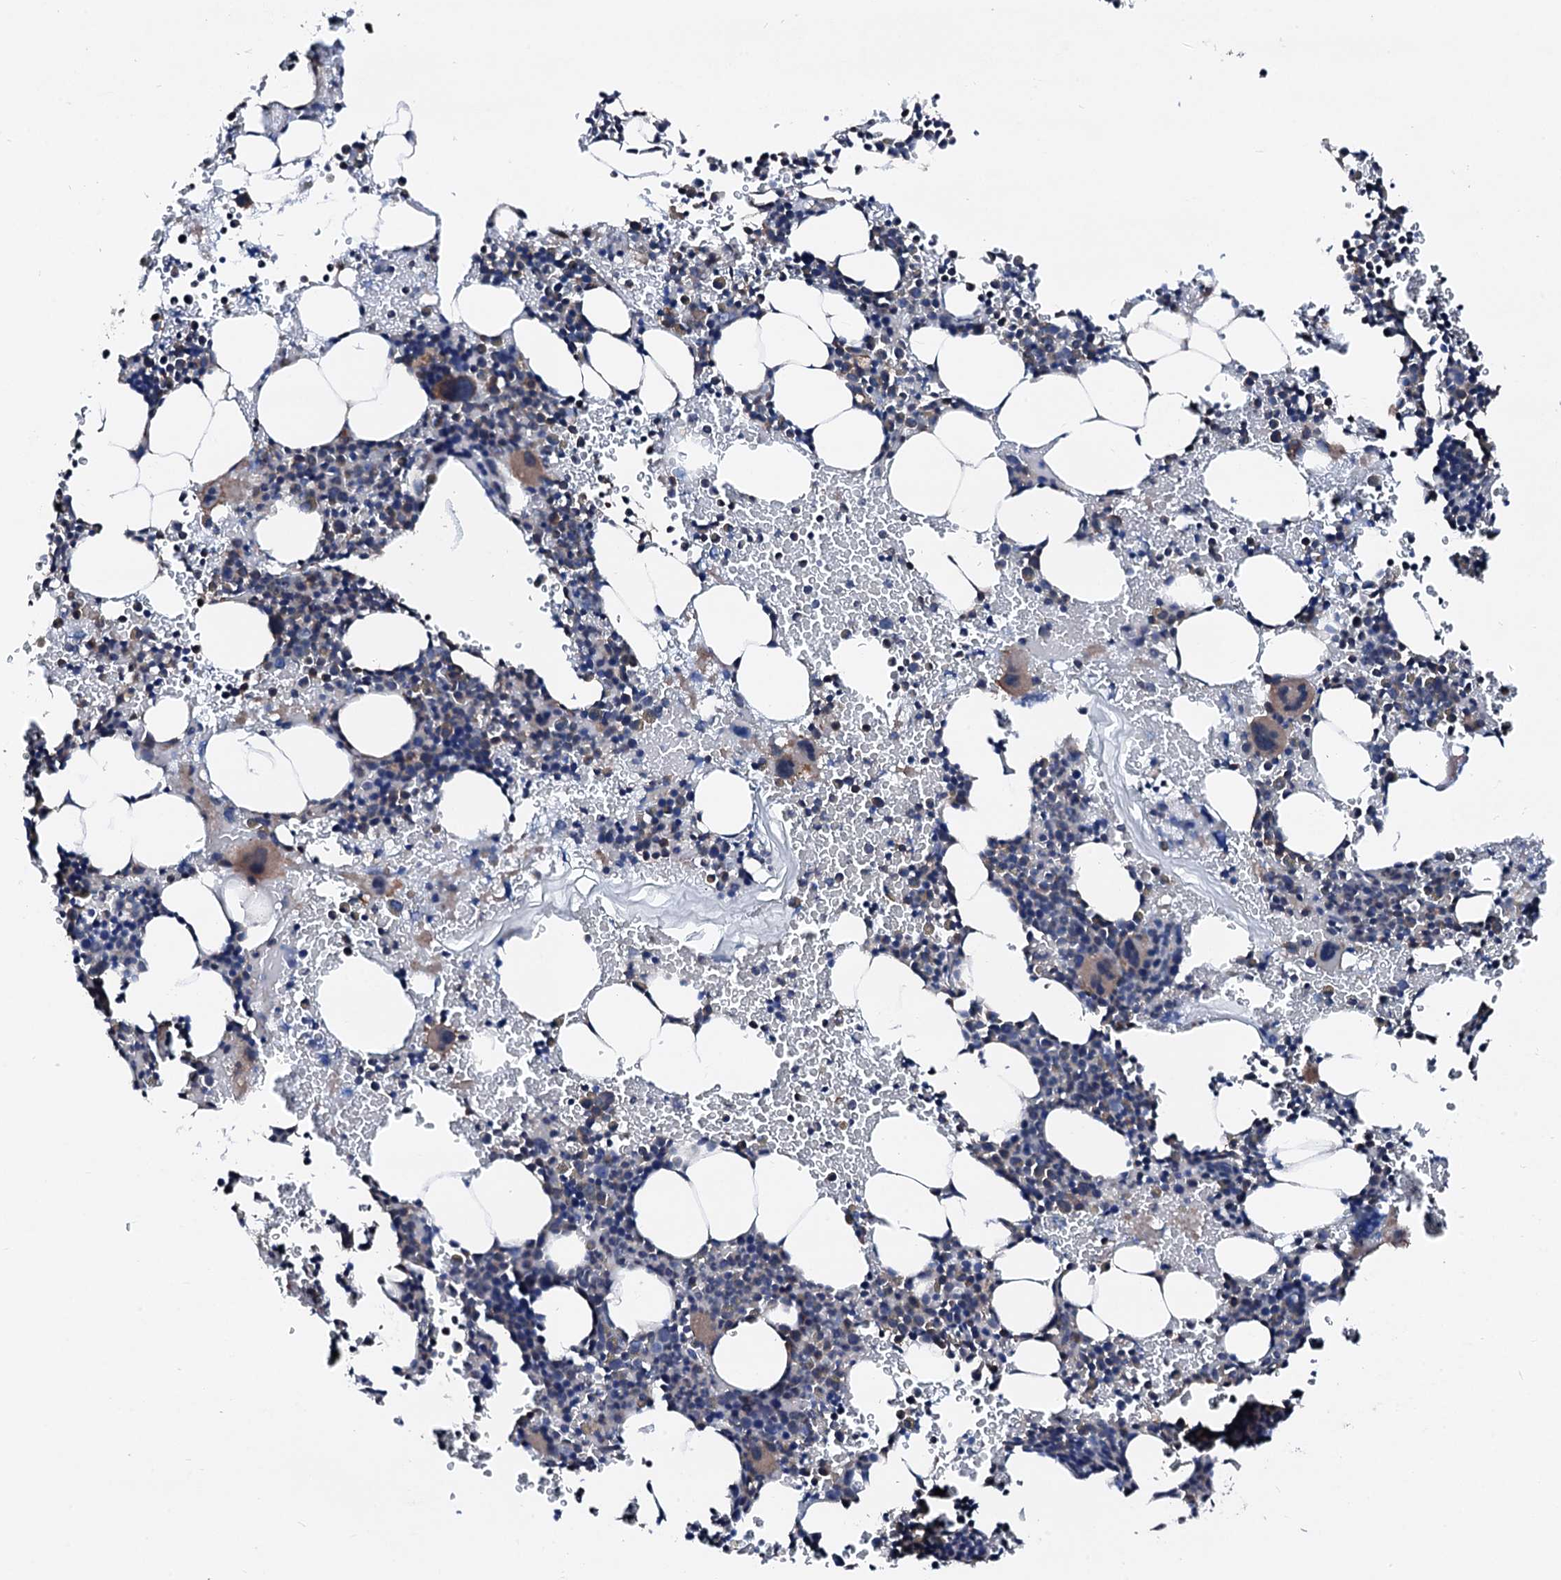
{"staining": {"intensity": "weak", "quantity": "<25%", "location": "cytoplasmic/membranous"}, "tissue": "bone marrow", "cell_type": "Hematopoietic cells", "image_type": "normal", "snomed": [{"axis": "morphology", "description": "Normal tissue, NOS"}, {"axis": "topography", "description": "Bone marrow"}], "caption": "Hematopoietic cells are negative for brown protein staining in normal bone marrow. (DAB (3,3'-diaminobenzidine) immunohistochemistry (IHC) with hematoxylin counter stain).", "gene": "TRAFD1", "patient": {"sex": "male", "age": 41}}